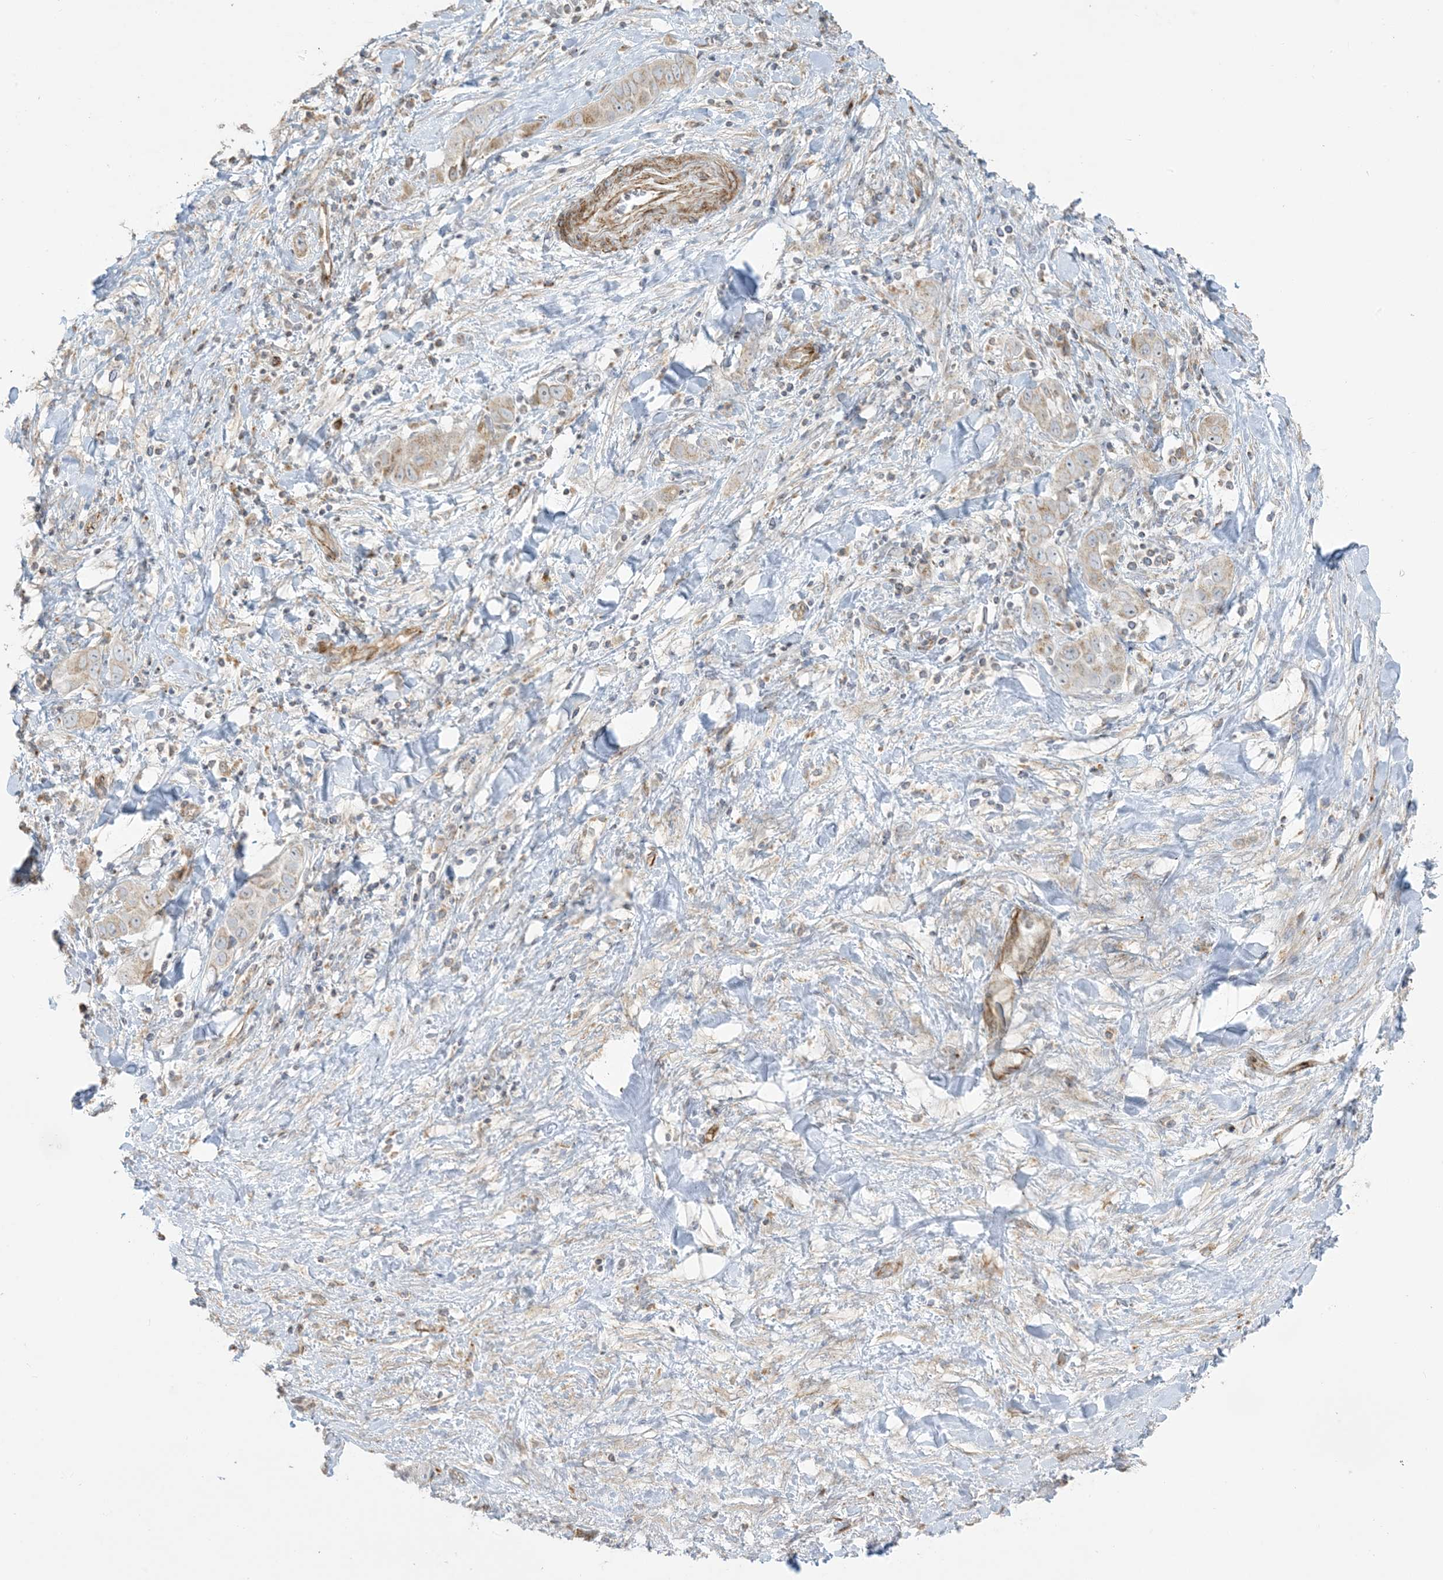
{"staining": {"intensity": "weak", "quantity": "<25%", "location": "cytoplasmic/membranous"}, "tissue": "liver cancer", "cell_type": "Tumor cells", "image_type": "cancer", "snomed": [{"axis": "morphology", "description": "Cholangiocarcinoma"}, {"axis": "topography", "description": "Liver"}], "caption": "Immunohistochemistry micrograph of liver cancer stained for a protein (brown), which displays no staining in tumor cells.", "gene": "AGA", "patient": {"sex": "female", "age": 52}}